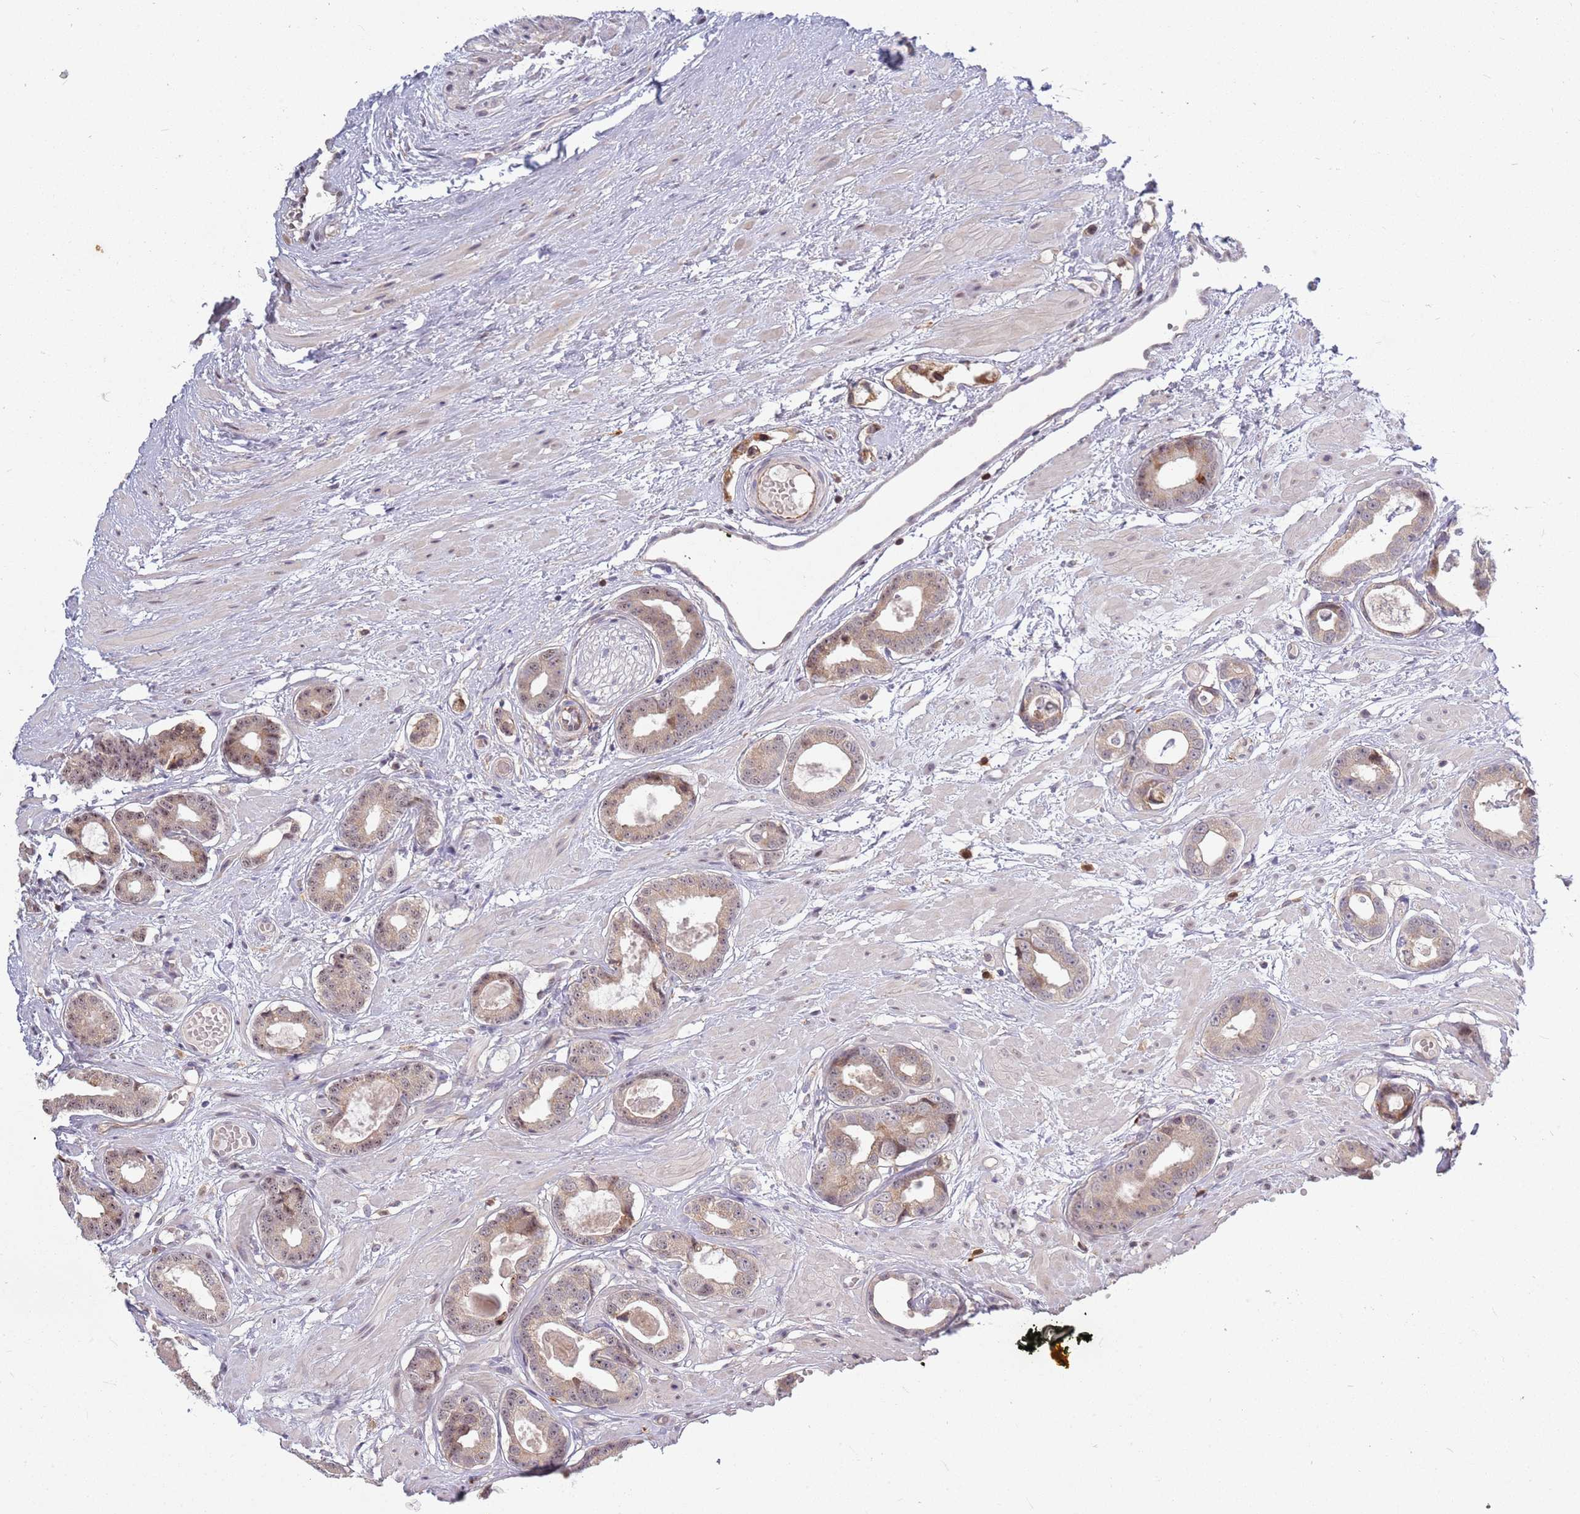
{"staining": {"intensity": "weak", "quantity": "25%-75%", "location": "cytoplasmic/membranous,nuclear"}, "tissue": "prostate cancer", "cell_type": "Tumor cells", "image_type": "cancer", "snomed": [{"axis": "morphology", "description": "Adenocarcinoma, Low grade"}, {"axis": "topography", "description": "Prostate"}], "caption": "An IHC histopathology image of neoplastic tissue is shown. Protein staining in brown highlights weak cytoplasmic/membranous and nuclear positivity in adenocarcinoma (low-grade) (prostate) within tumor cells.", "gene": "CCNJL", "patient": {"sex": "male", "age": 64}}